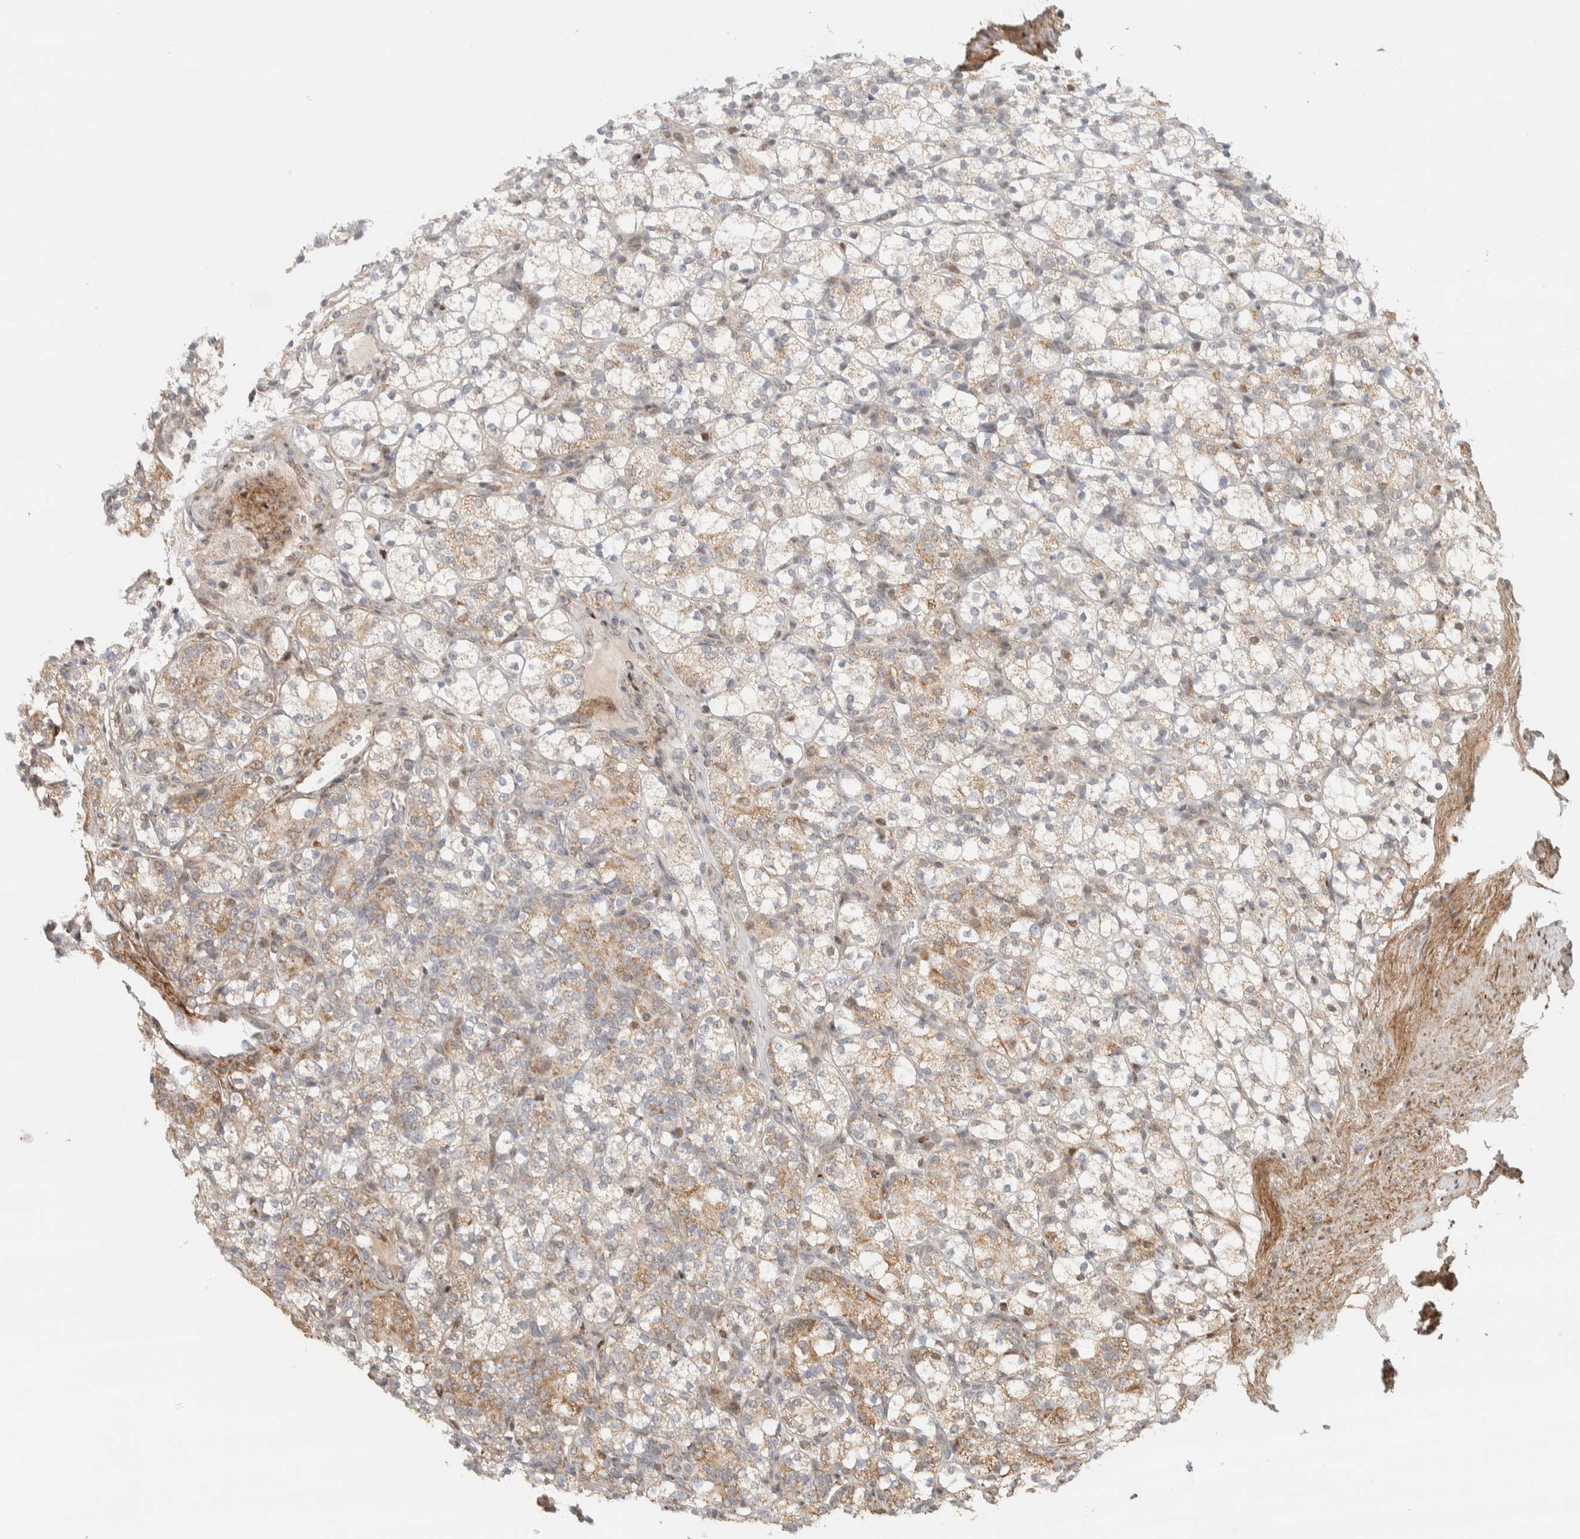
{"staining": {"intensity": "moderate", "quantity": "25%-75%", "location": "cytoplasmic/membranous"}, "tissue": "renal cancer", "cell_type": "Tumor cells", "image_type": "cancer", "snomed": [{"axis": "morphology", "description": "Adenocarcinoma, NOS"}, {"axis": "topography", "description": "Kidney"}], "caption": "There is medium levels of moderate cytoplasmic/membranous positivity in tumor cells of renal cancer (adenocarcinoma), as demonstrated by immunohistochemical staining (brown color).", "gene": "TSPAN32", "patient": {"sex": "male", "age": 77}}